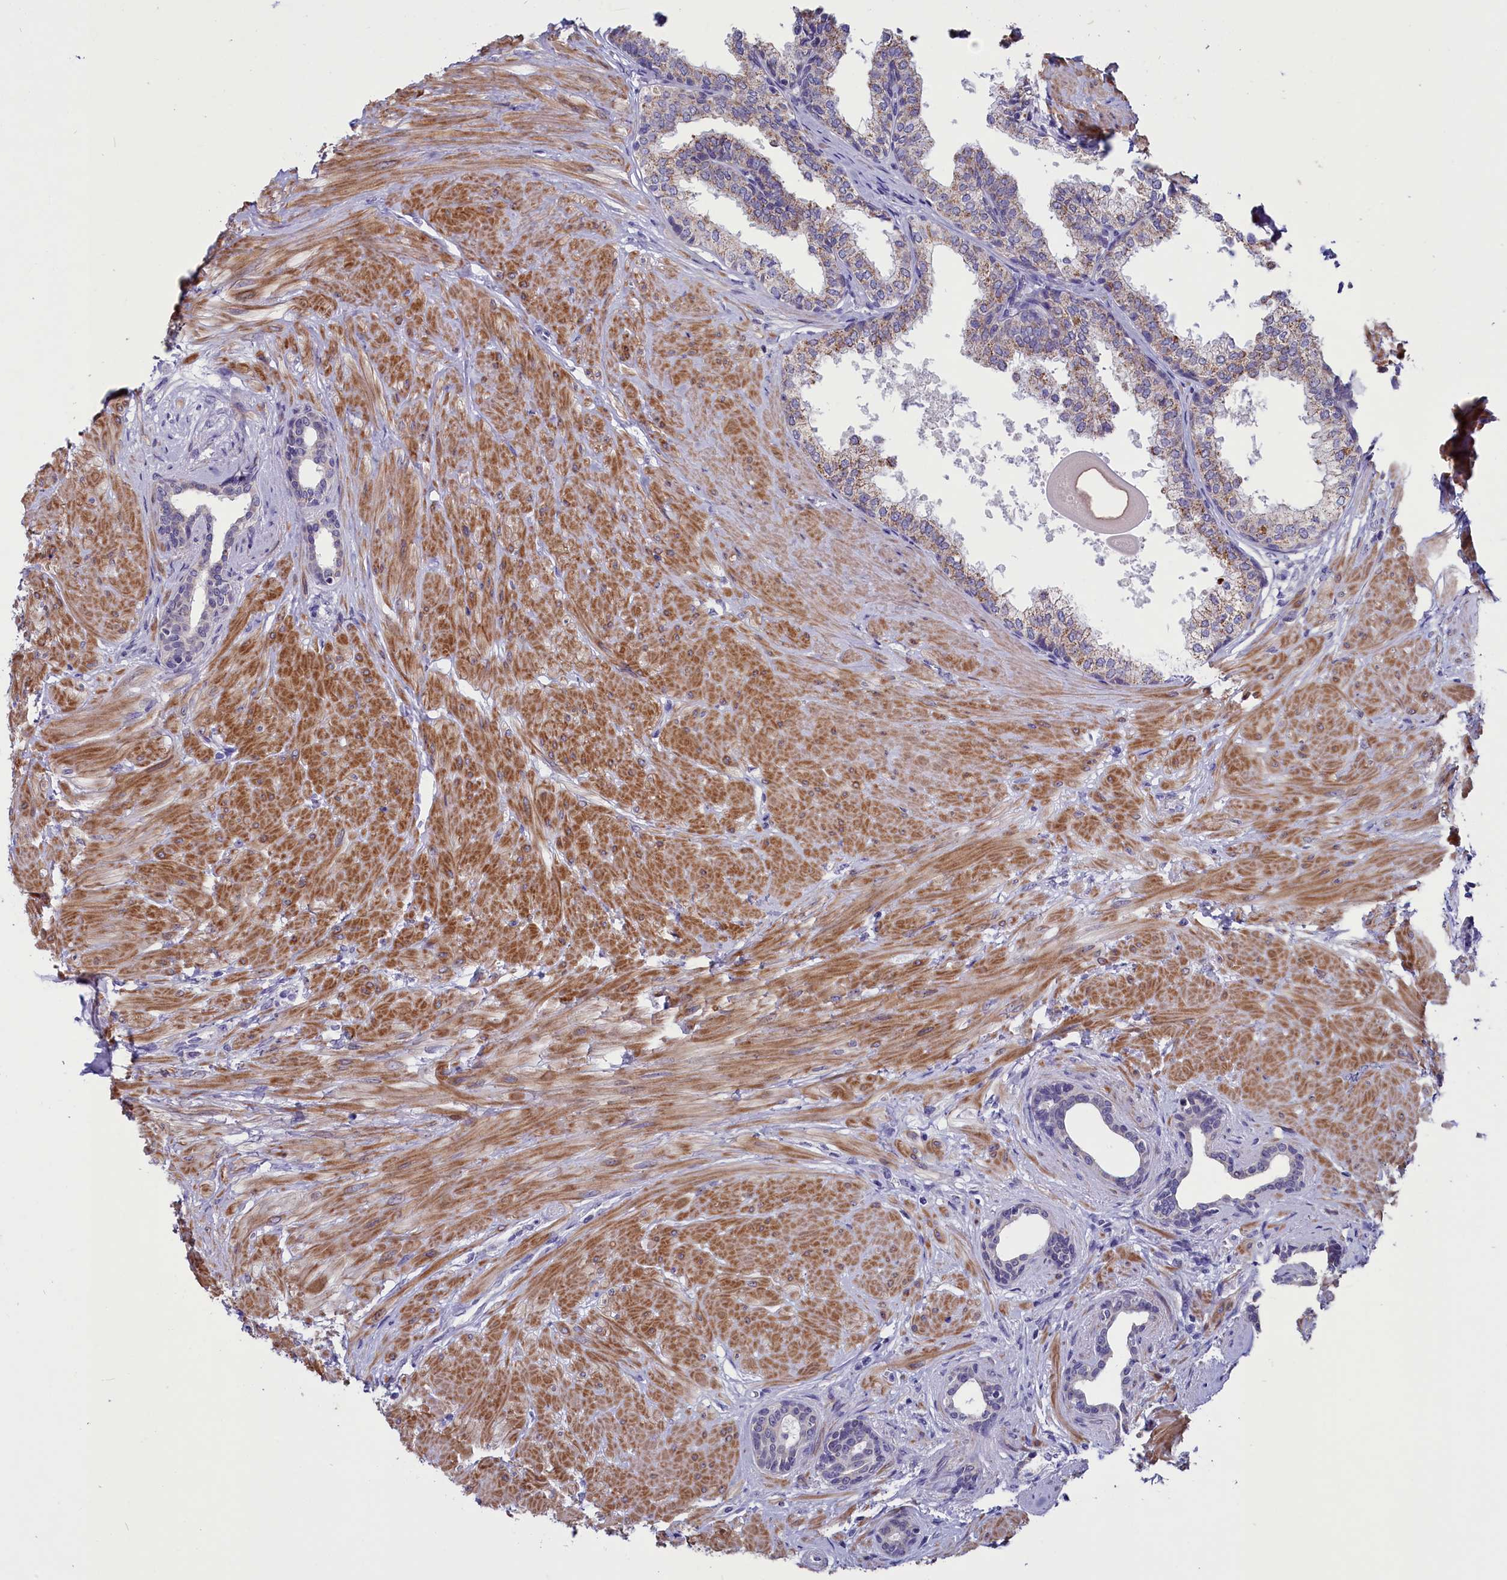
{"staining": {"intensity": "weak", "quantity": "25%-75%", "location": "cytoplasmic/membranous"}, "tissue": "prostate", "cell_type": "Glandular cells", "image_type": "normal", "snomed": [{"axis": "morphology", "description": "Normal tissue, NOS"}, {"axis": "topography", "description": "Prostate"}], "caption": "Prostate stained with DAB (3,3'-diaminobenzidine) IHC demonstrates low levels of weak cytoplasmic/membranous positivity in about 25%-75% of glandular cells.", "gene": "SCD5", "patient": {"sex": "male", "age": 48}}